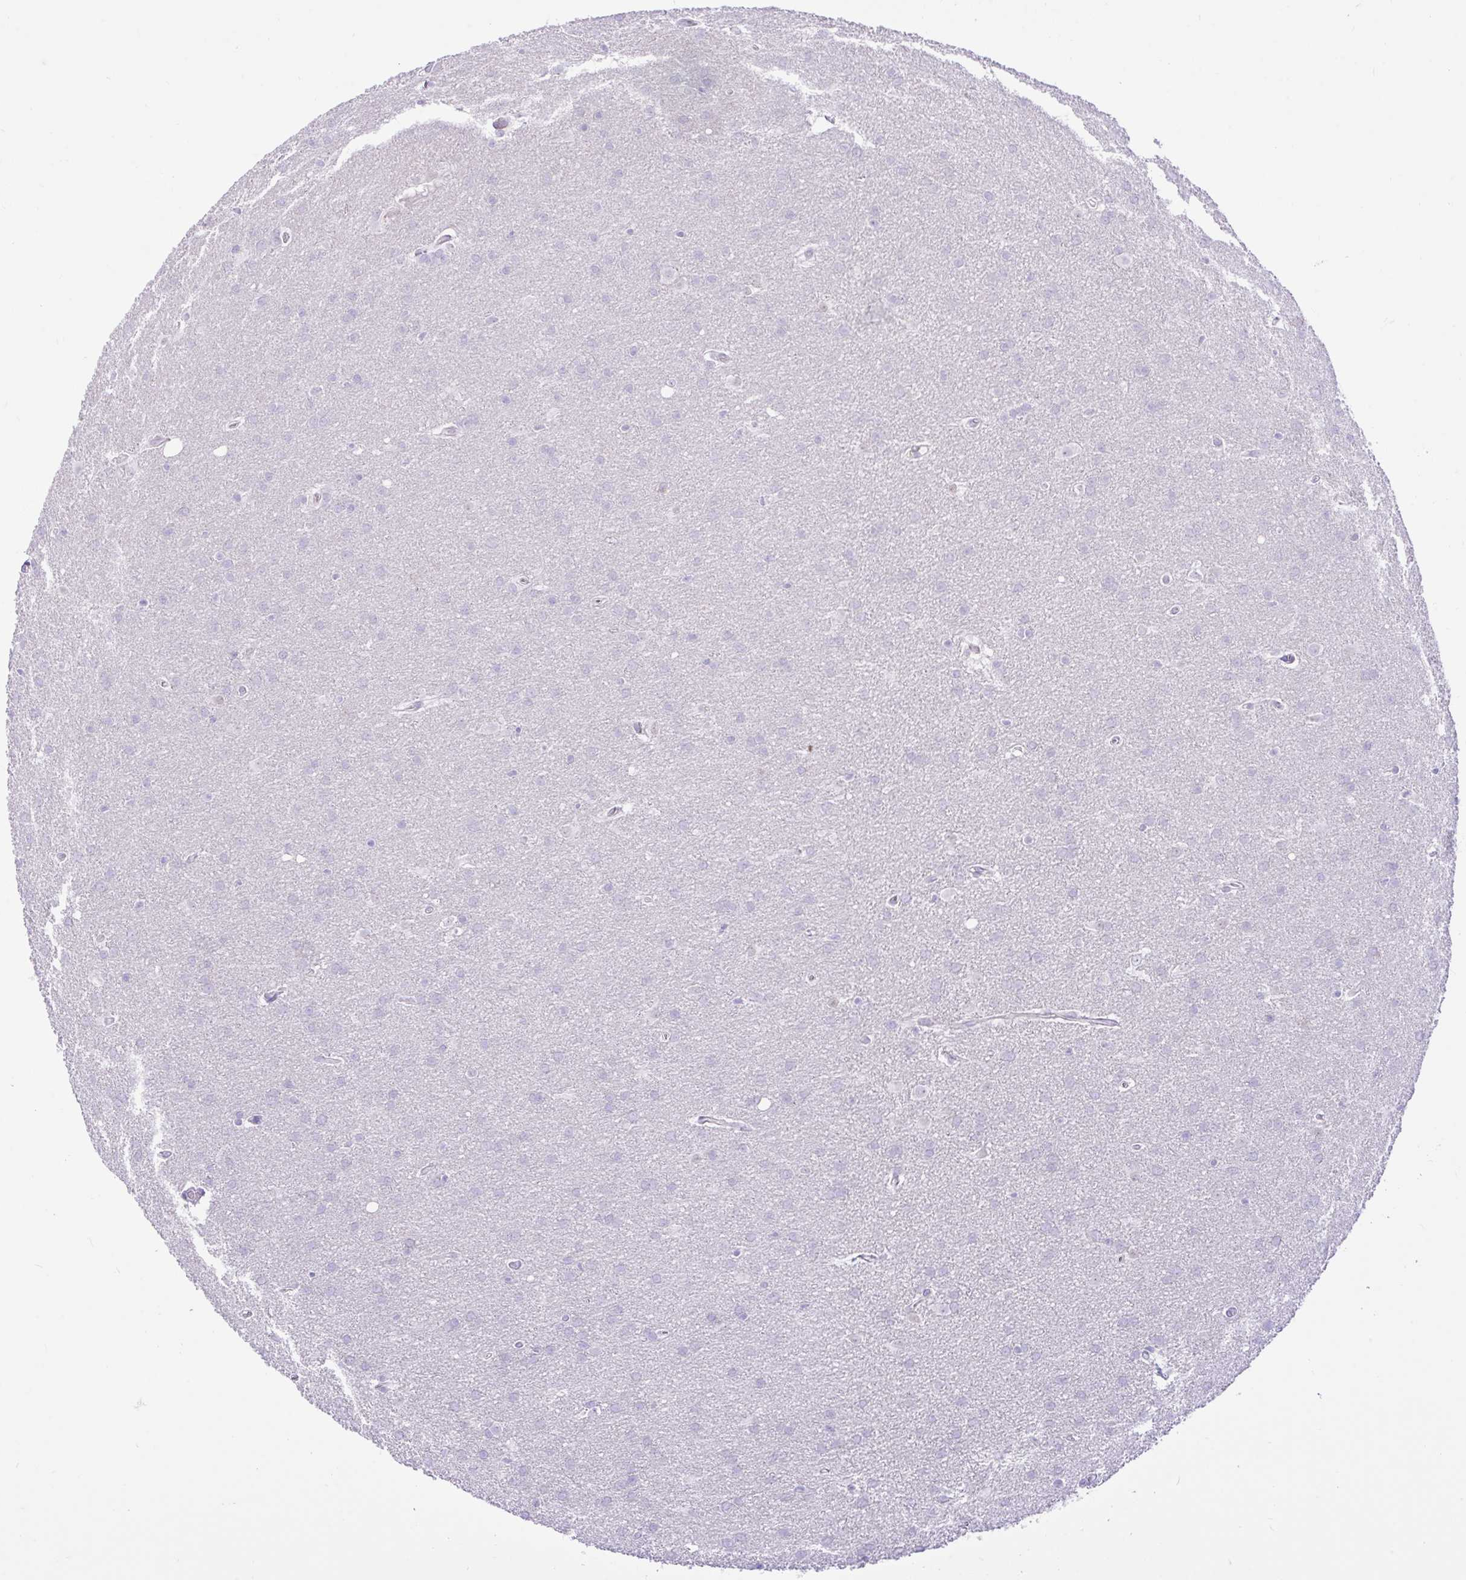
{"staining": {"intensity": "negative", "quantity": "none", "location": "none"}, "tissue": "glioma", "cell_type": "Tumor cells", "image_type": "cancer", "snomed": [{"axis": "morphology", "description": "Glioma, malignant, Low grade"}, {"axis": "topography", "description": "Brain"}], "caption": "Glioma was stained to show a protein in brown. There is no significant staining in tumor cells.", "gene": "ZNF101", "patient": {"sex": "female", "age": 32}}